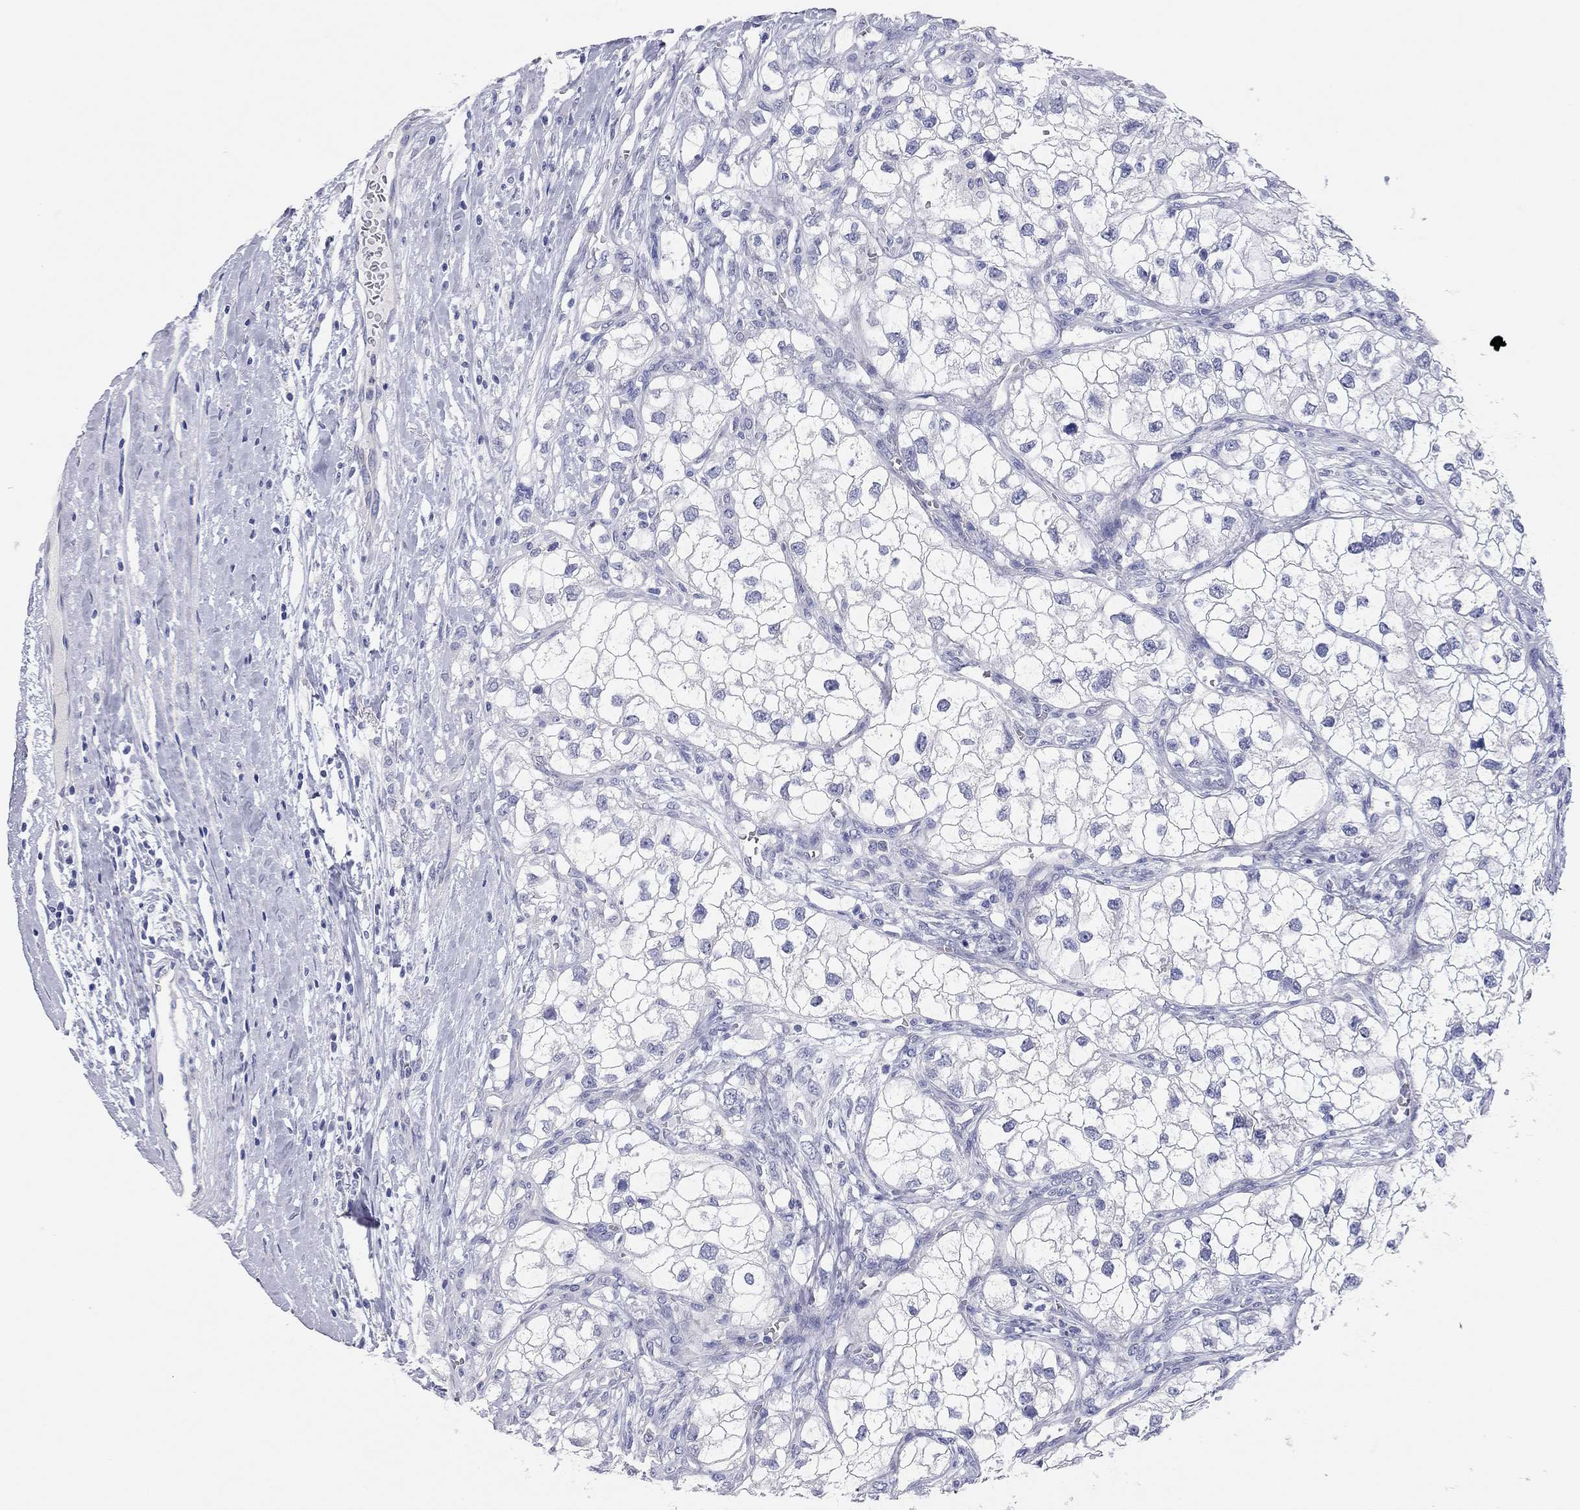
{"staining": {"intensity": "negative", "quantity": "none", "location": "none"}, "tissue": "renal cancer", "cell_type": "Tumor cells", "image_type": "cancer", "snomed": [{"axis": "morphology", "description": "Adenocarcinoma, NOS"}, {"axis": "topography", "description": "Kidney"}], "caption": "Tumor cells are negative for brown protein staining in renal cancer (adenocarcinoma).", "gene": "TMEM221", "patient": {"sex": "male", "age": 59}}